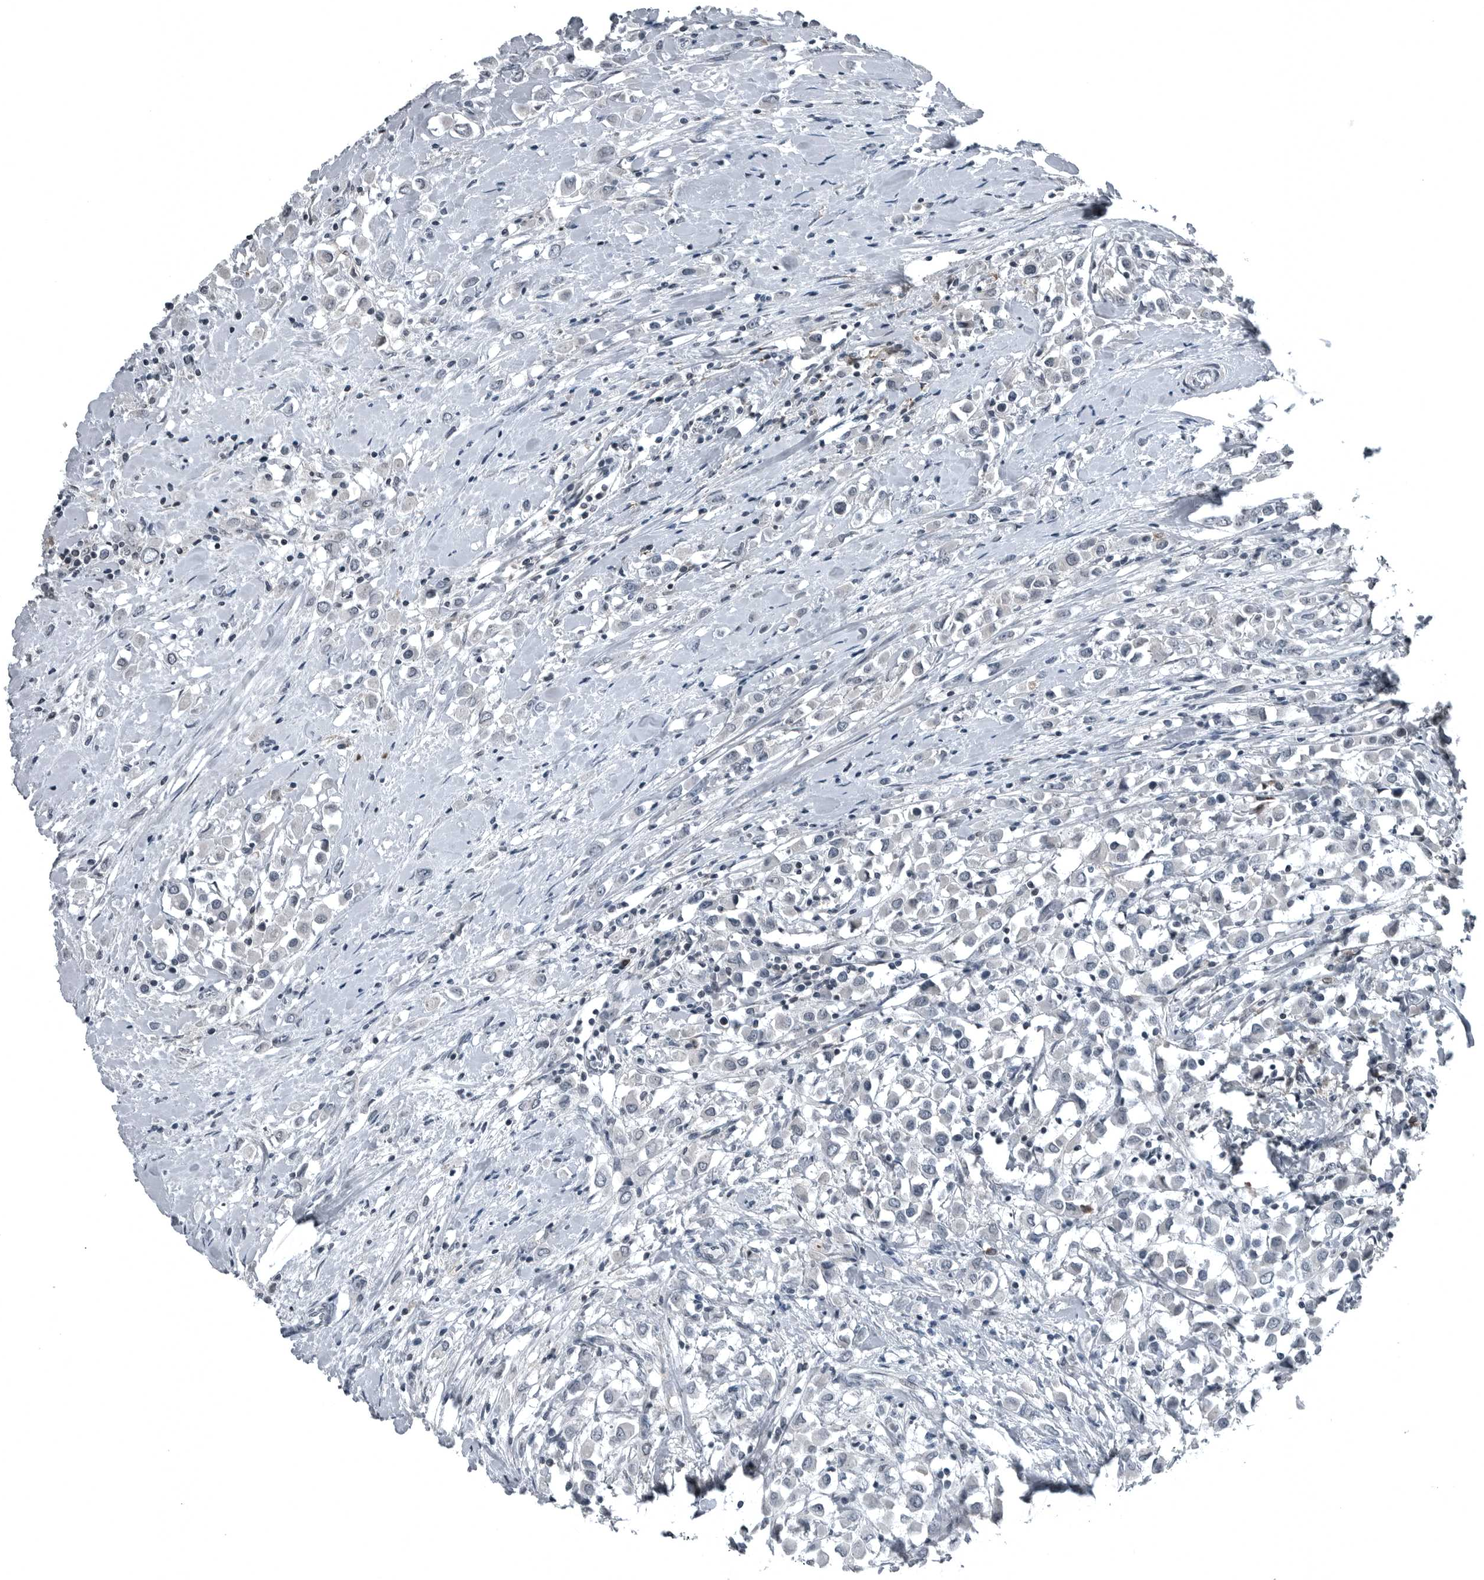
{"staining": {"intensity": "negative", "quantity": "none", "location": "none"}, "tissue": "breast cancer", "cell_type": "Tumor cells", "image_type": "cancer", "snomed": [{"axis": "morphology", "description": "Duct carcinoma"}, {"axis": "topography", "description": "Breast"}], "caption": "Breast cancer was stained to show a protein in brown. There is no significant staining in tumor cells. Brightfield microscopy of immunohistochemistry stained with DAB (3,3'-diaminobenzidine) (brown) and hematoxylin (blue), captured at high magnification.", "gene": "GAK", "patient": {"sex": "female", "age": 61}}